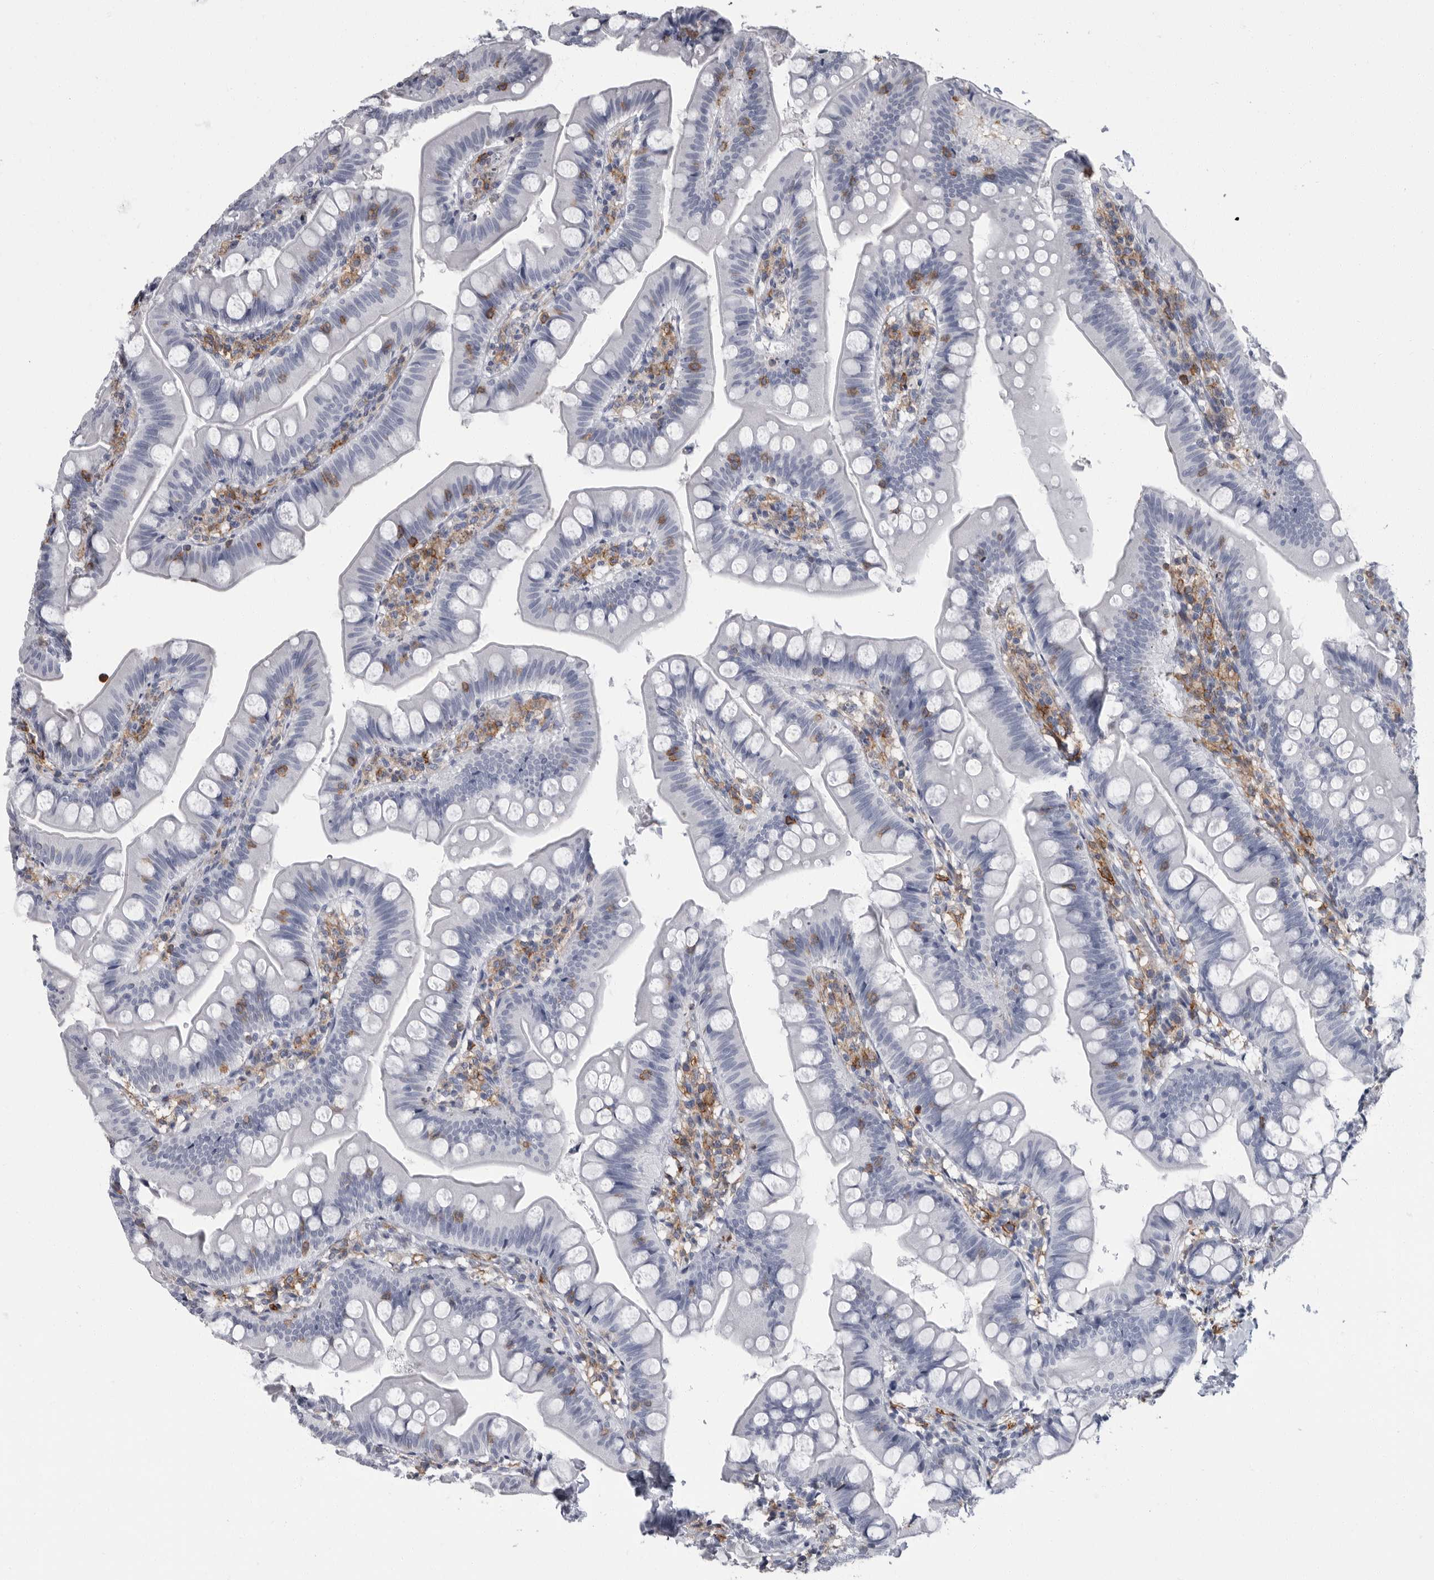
{"staining": {"intensity": "negative", "quantity": "none", "location": "none"}, "tissue": "small intestine", "cell_type": "Glandular cells", "image_type": "normal", "snomed": [{"axis": "morphology", "description": "Normal tissue, NOS"}, {"axis": "topography", "description": "Small intestine"}], "caption": "DAB (3,3'-diaminobenzidine) immunohistochemical staining of unremarkable human small intestine demonstrates no significant positivity in glandular cells.", "gene": "FCER1G", "patient": {"sex": "male", "age": 7}}